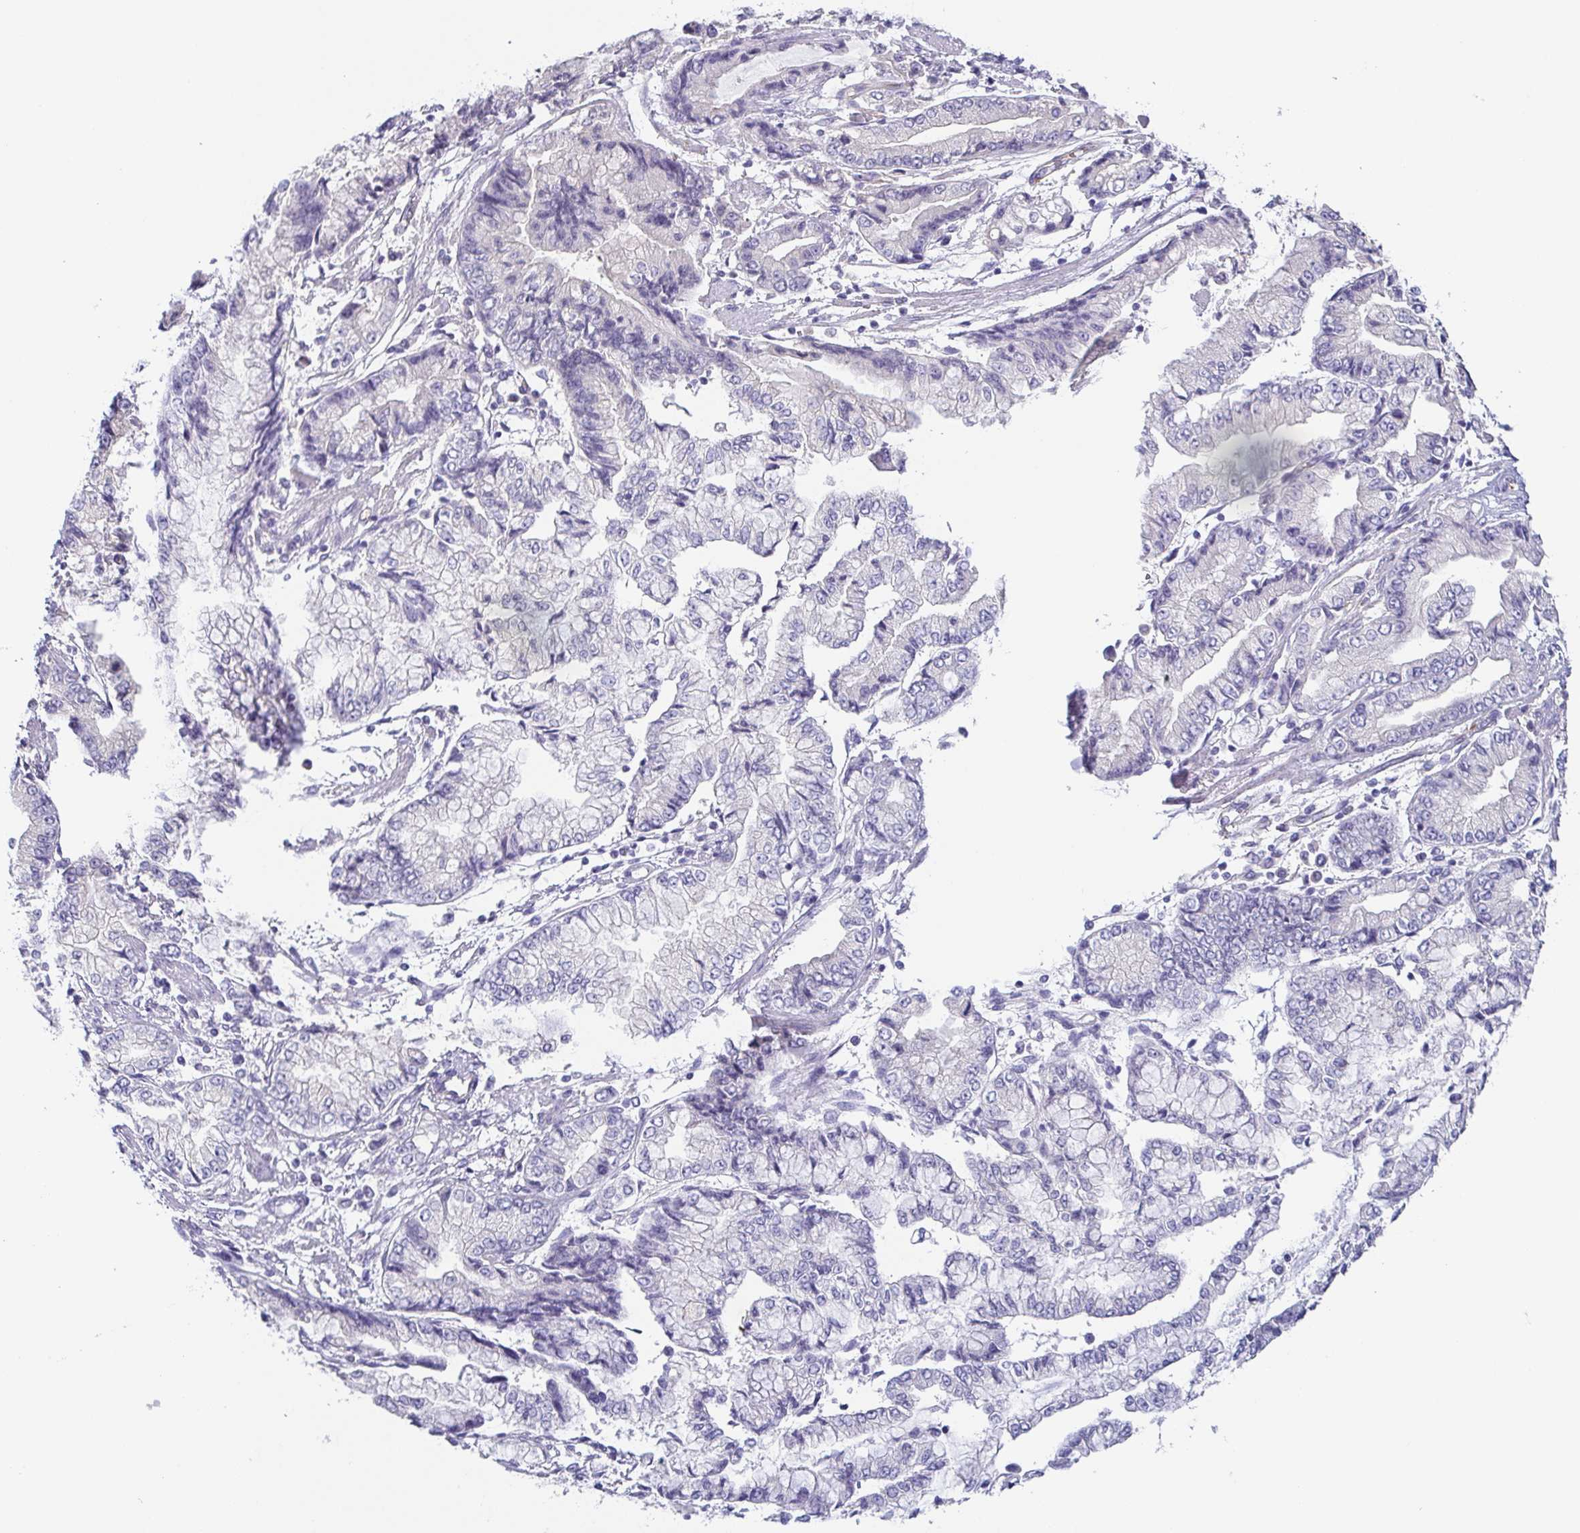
{"staining": {"intensity": "negative", "quantity": "none", "location": "none"}, "tissue": "stomach cancer", "cell_type": "Tumor cells", "image_type": "cancer", "snomed": [{"axis": "morphology", "description": "Adenocarcinoma, NOS"}, {"axis": "topography", "description": "Stomach, upper"}], "caption": "Tumor cells are negative for protein expression in human stomach adenocarcinoma.", "gene": "COL17A1", "patient": {"sex": "female", "age": 74}}